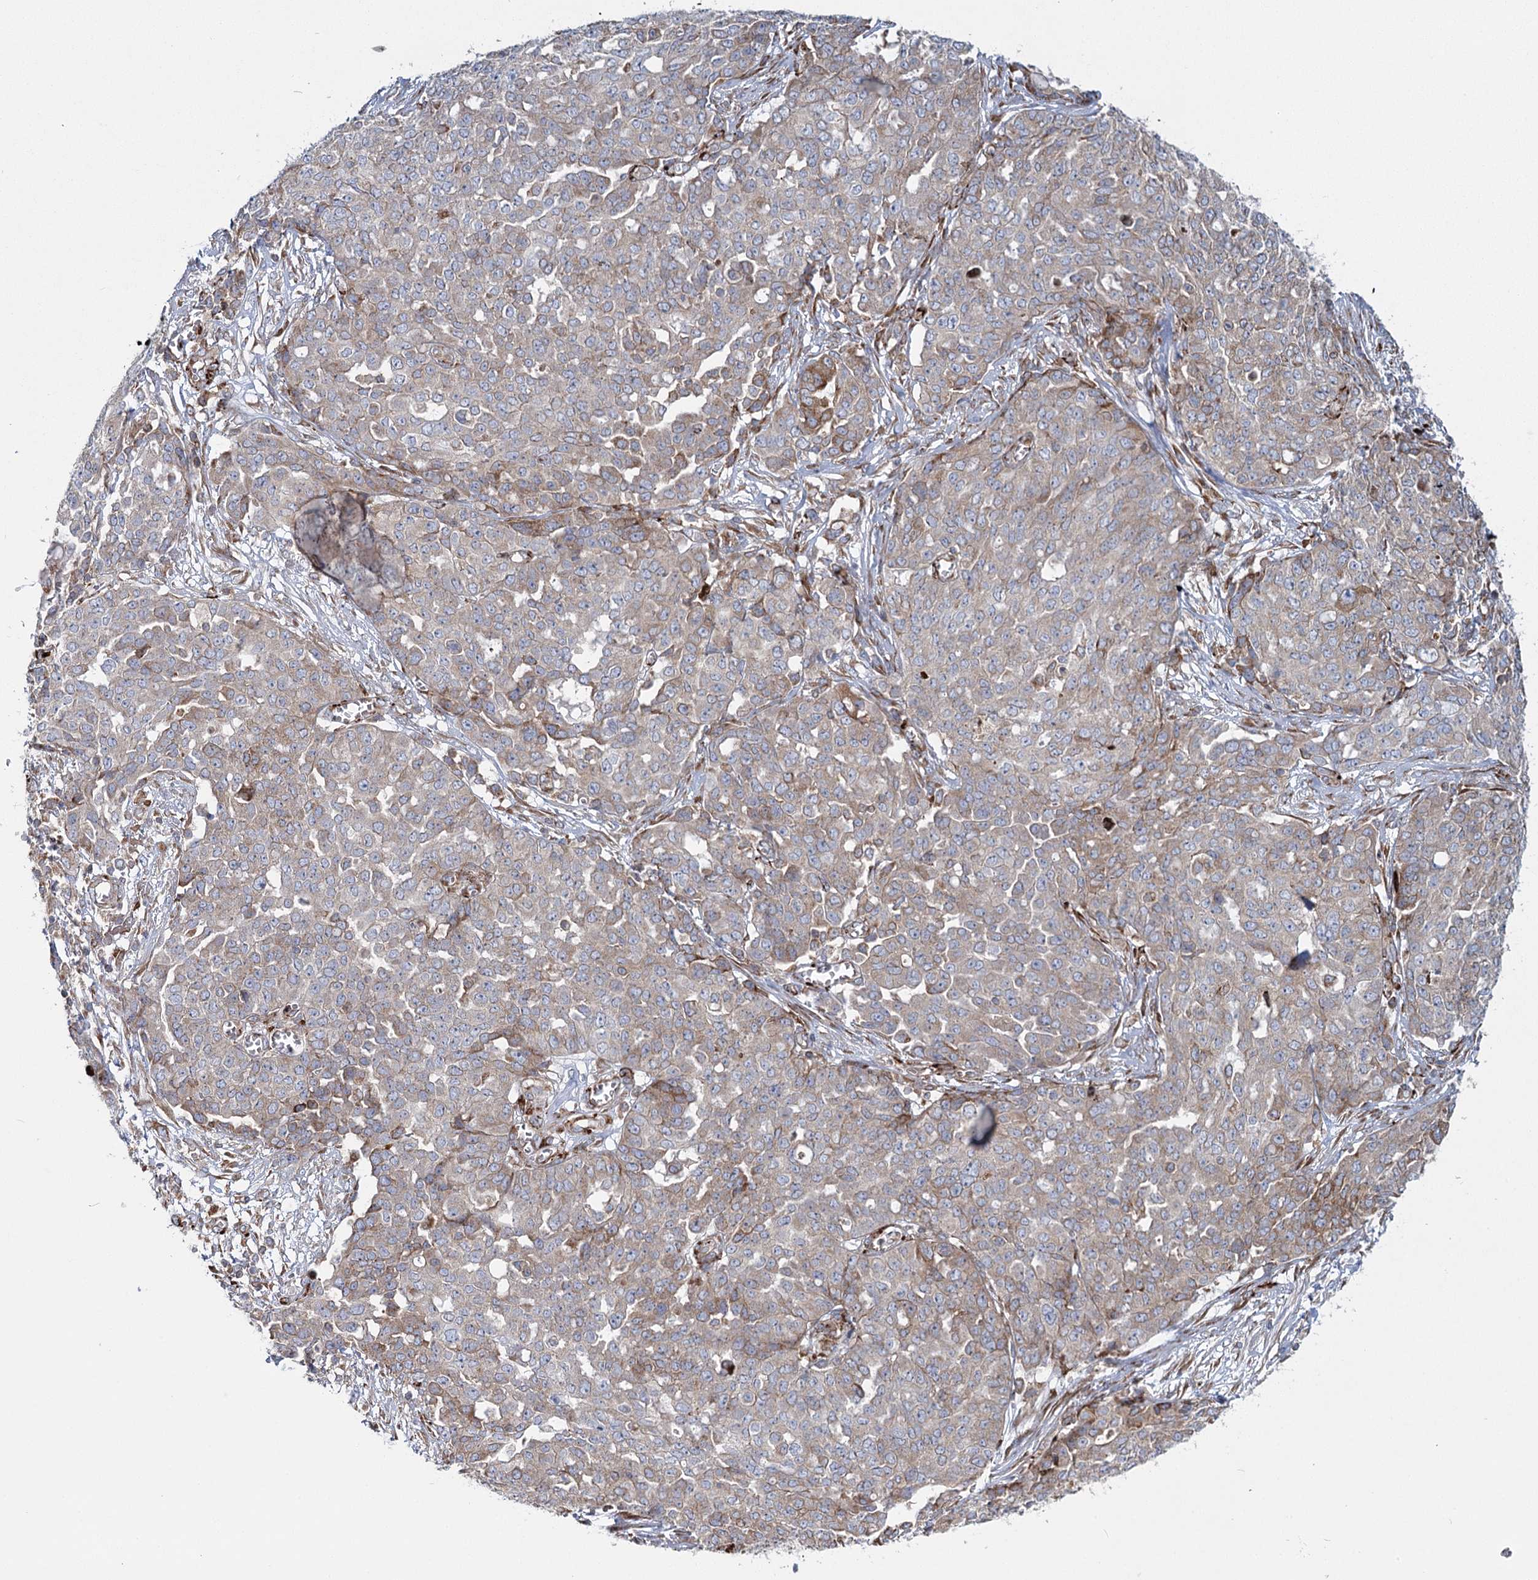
{"staining": {"intensity": "moderate", "quantity": "25%-75%", "location": "cytoplasmic/membranous"}, "tissue": "ovarian cancer", "cell_type": "Tumor cells", "image_type": "cancer", "snomed": [{"axis": "morphology", "description": "Cystadenocarcinoma, serous, NOS"}, {"axis": "topography", "description": "Soft tissue"}, {"axis": "topography", "description": "Ovary"}], "caption": "Serous cystadenocarcinoma (ovarian) stained for a protein (brown) demonstrates moderate cytoplasmic/membranous positive positivity in about 25%-75% of tumor cells.", "gene": "POGLUT1", "patient": {"sex": "female", "age": 57}}